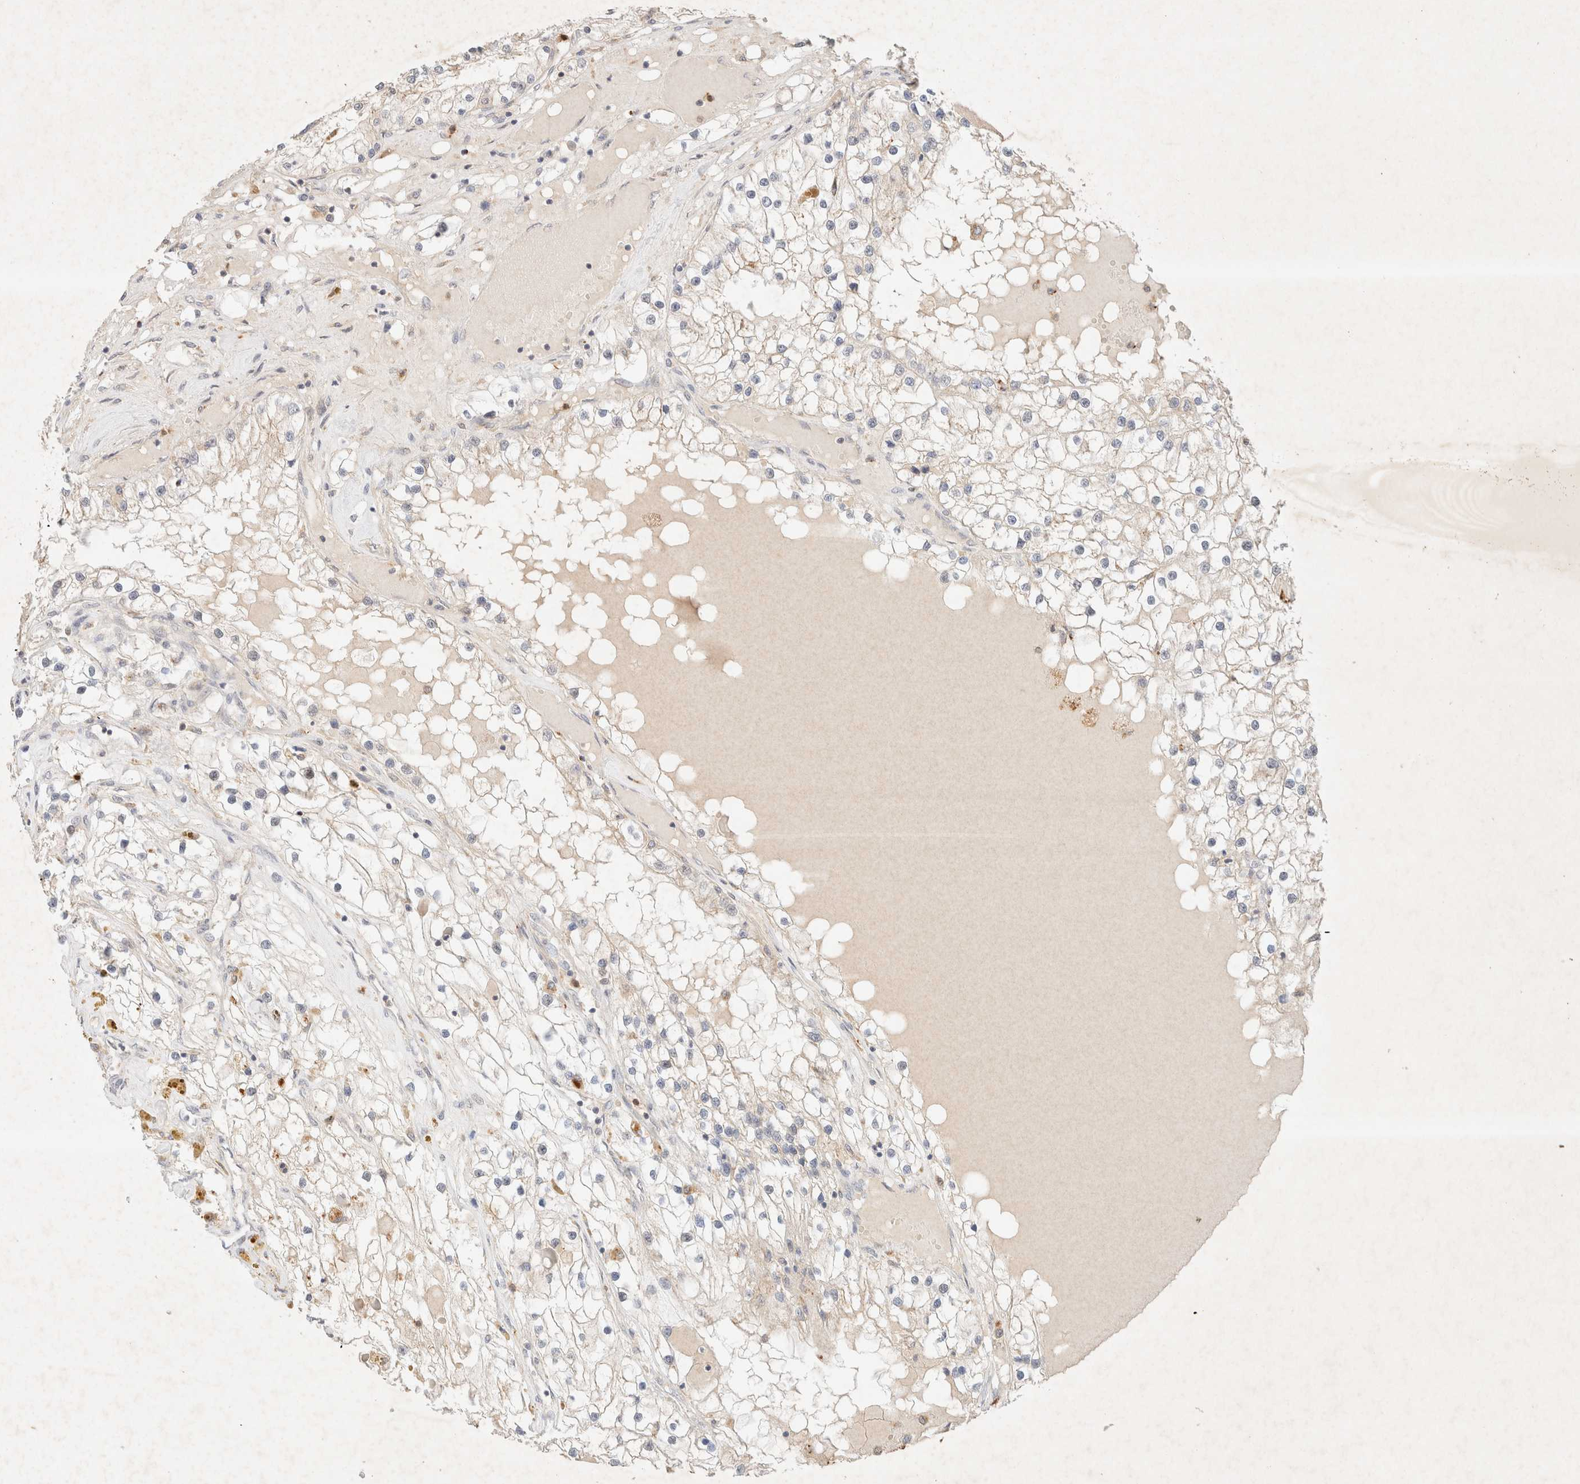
{"staining": {"intensity": "negative", "quantity": "none", "location": "none"}, "tissue": "renal cancer", "cell_type": "Tumor cells", "image_type": "cancer", "snomed": [{"axis": "morphology", "description": "Adenocarcinoma, NOS"}, {"axis": "topography", "description": "Kidney"}], "caption": "Immunohistochemistry photomicrograph of neoplastic tissue: adenocarcinoma (renal) stained with DAB demonstrates no significant protein staining in tumor cells.", "gene": "SGSM2", "patient": {"sex": "male", "age": 68}}